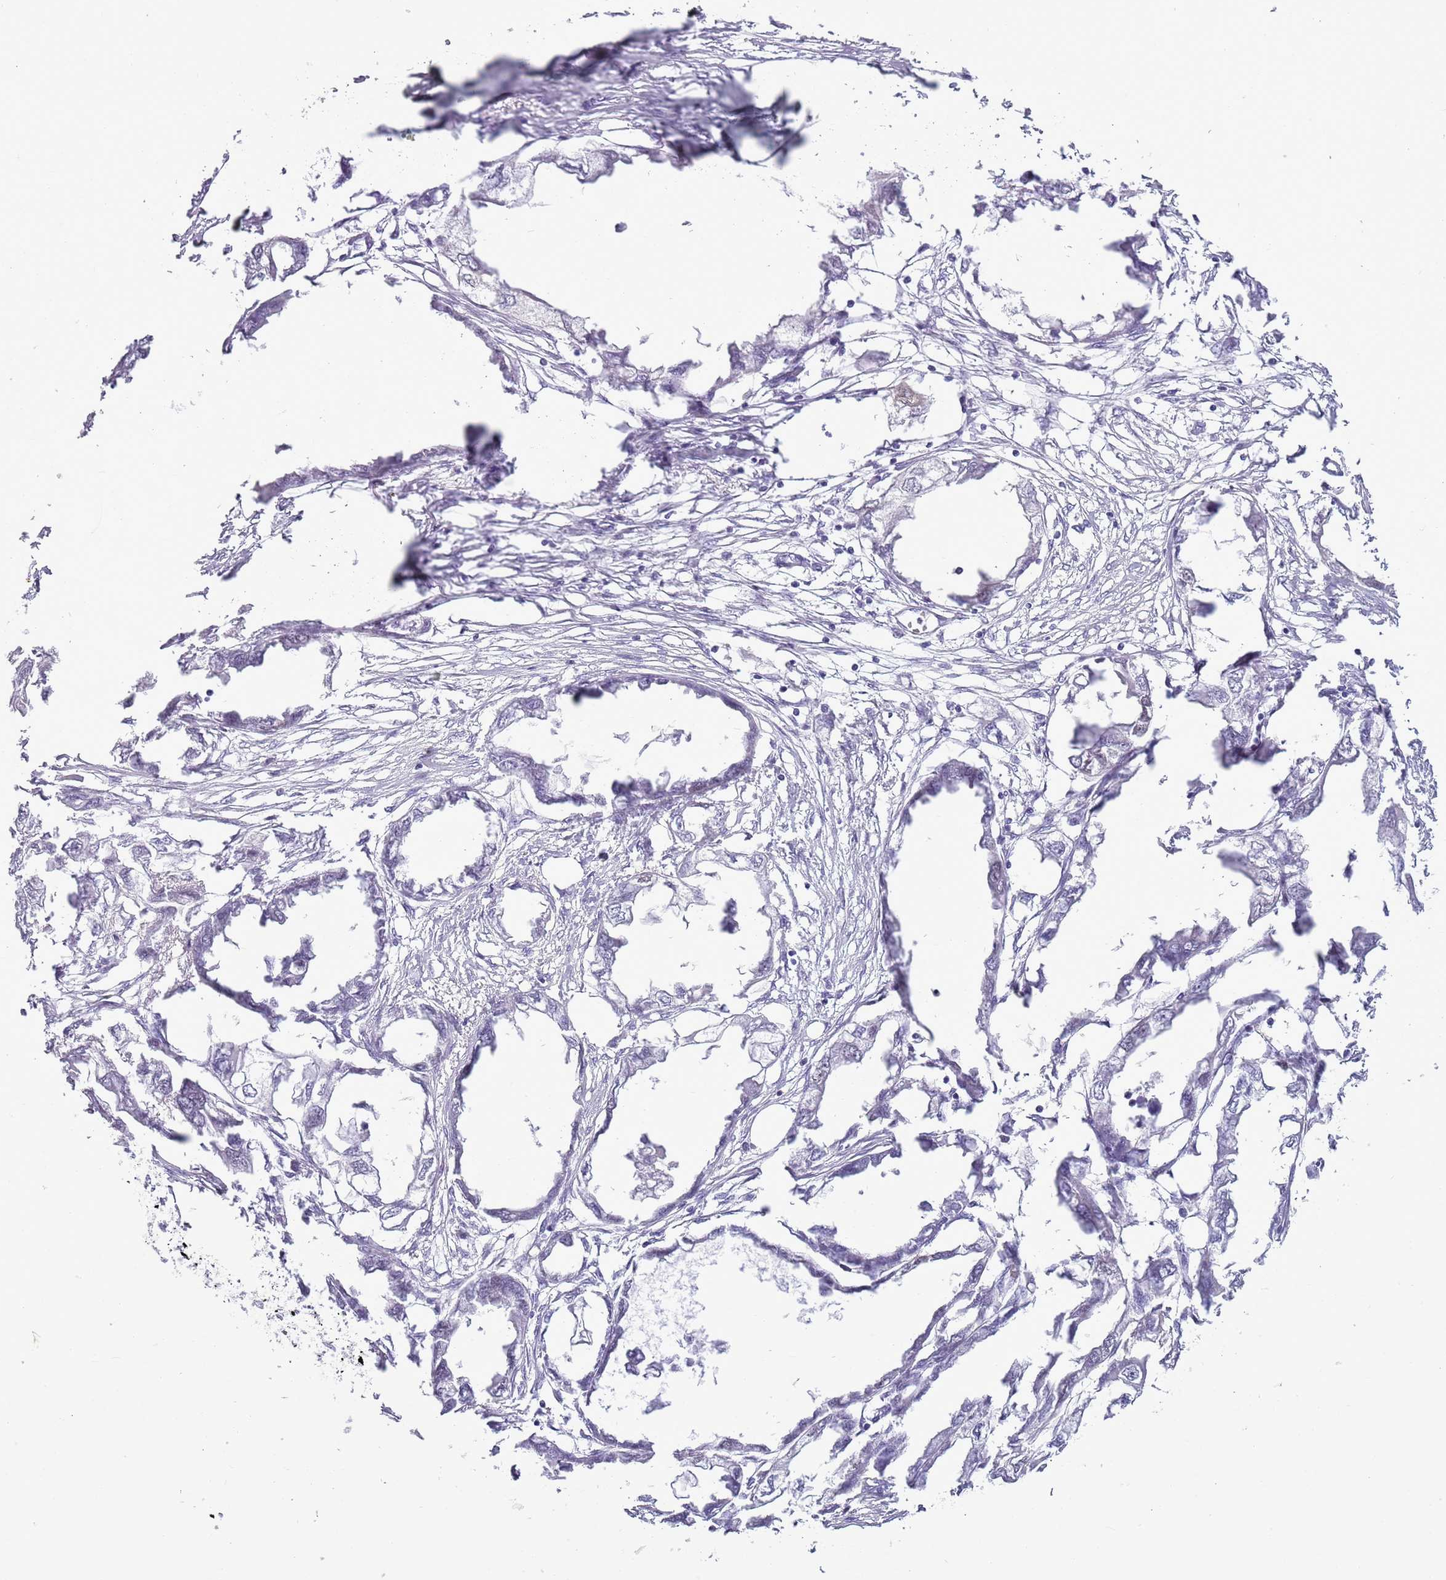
{"staining": {"intensity": "negative", "quantity": "none", "location": "none"}, "tissue": "endometrial cancer", "cell_type": "Tumor cells", "image_type": "cancer", "snomed": [{"axis": "morphology", "description": "Adenocarcinoma, NOS"}, {"axis": "morphology", "description": "Adenocarcinoma, metastatic, NOS"}, {"axis": "topography", "description": "Adipose tissue"}, {"axis": "topography", "description": "Endometrium"}], "caption": "This is an immunohistochemistry image of human endometrial cancer (metastatic adenocarcinoma). There is no staining in tumor cells.", "gene": "ASIP", "patient": {"sex": "female", "age": 67}}